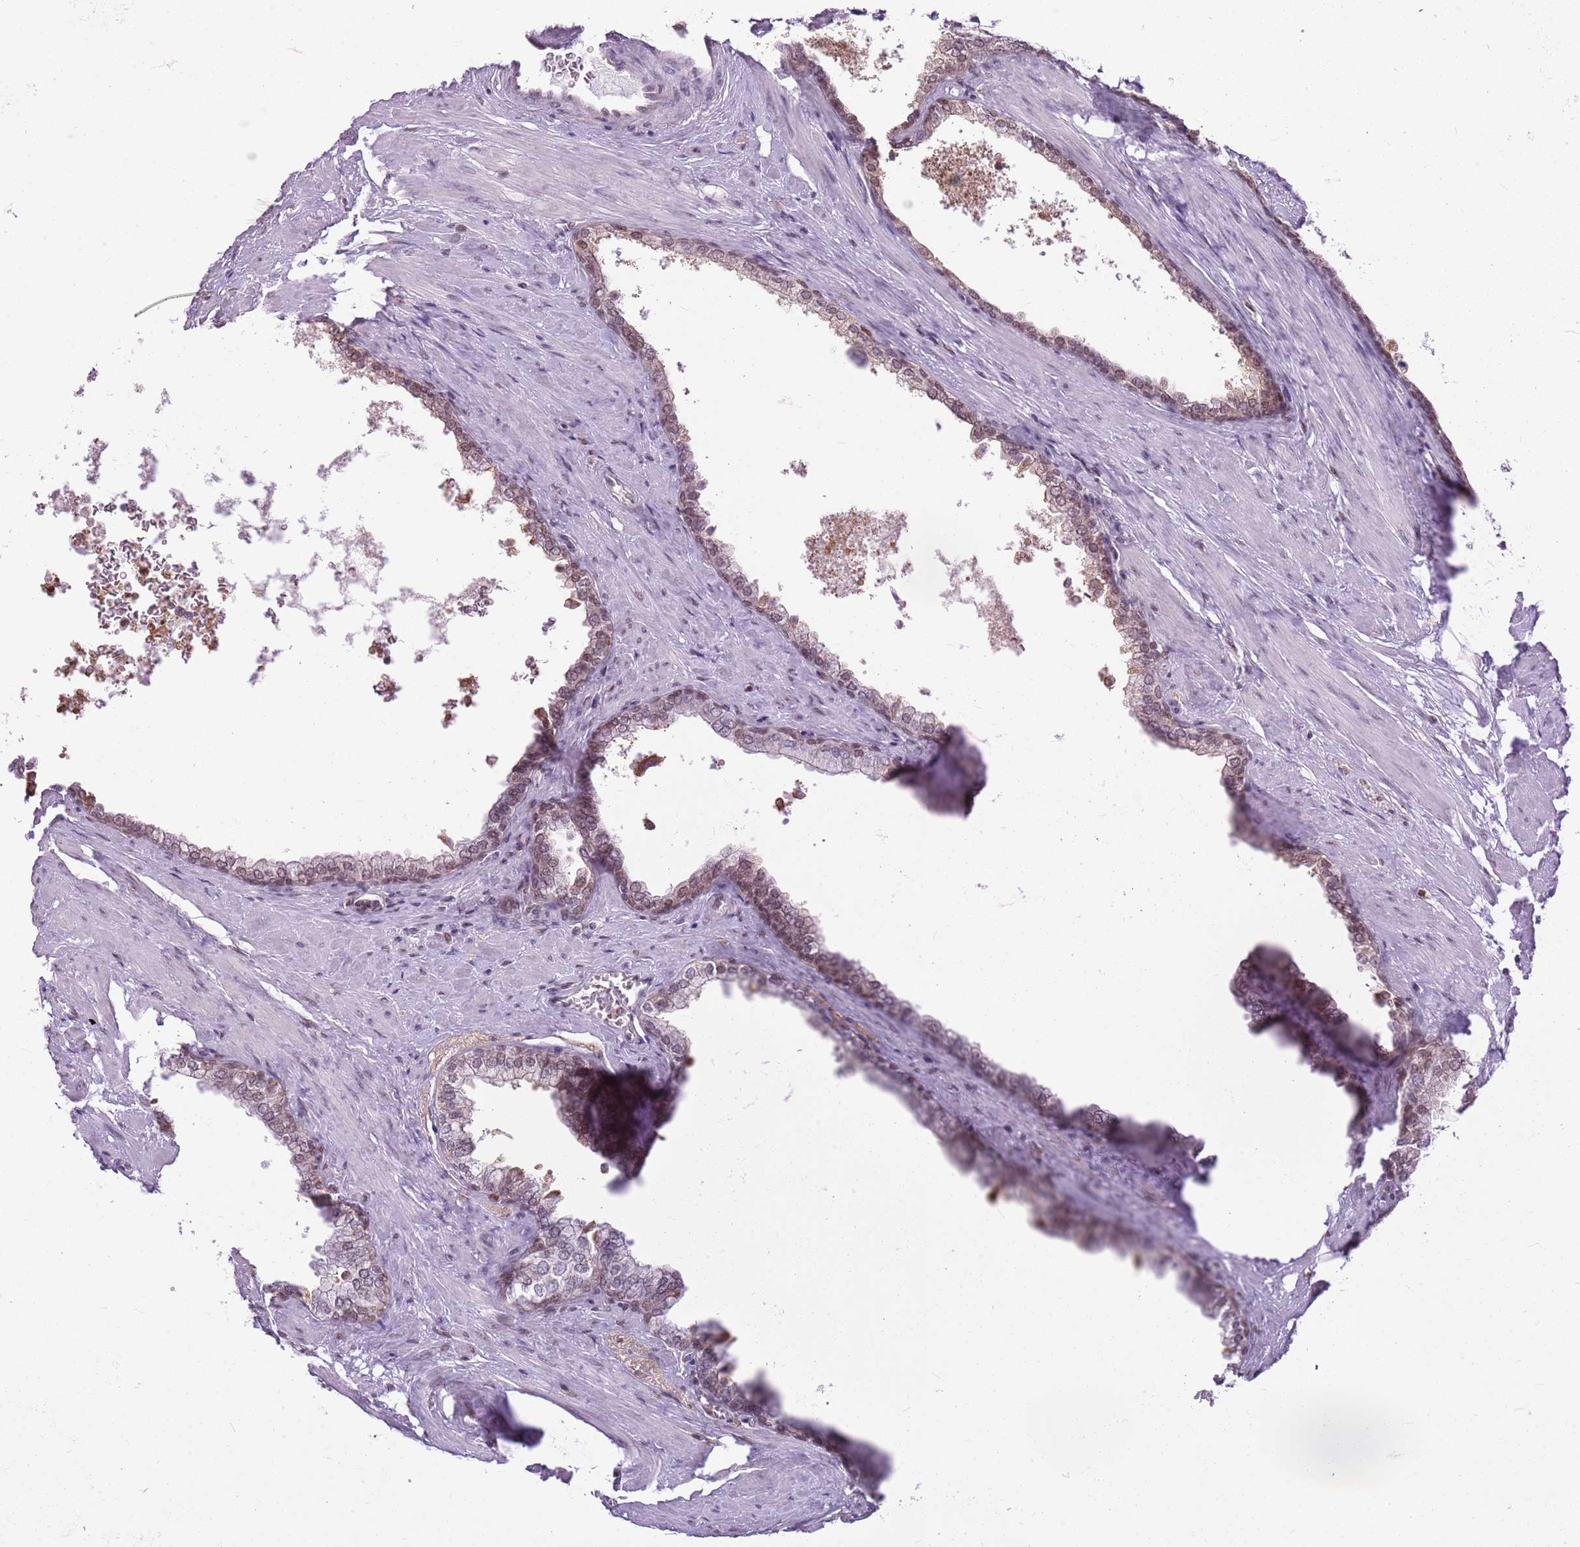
{"staining": {"intensity": "moderate", "quantity": "25%-75%", "location": "nuclear"}, "tissue": "prostate", "cell_type": "Glandular cells", "image_type": "normal", "snomed": [{"axis": "morphology", "description": "Normal tissue, NOS"}, {"axis": "morphology", "description": "Urothelial carcinoma, Low grade"}, {"axis": "topography", "description": "Urinary bladder"}, {"axis": "topography", "description": "Prostate"}], "caption": "A brown stain highlights moderate nuclear positivity of a protein in glandular cells of benign human prostate.", "gene": "DHX32", "patient": {"sex": "male", "age": 60}}